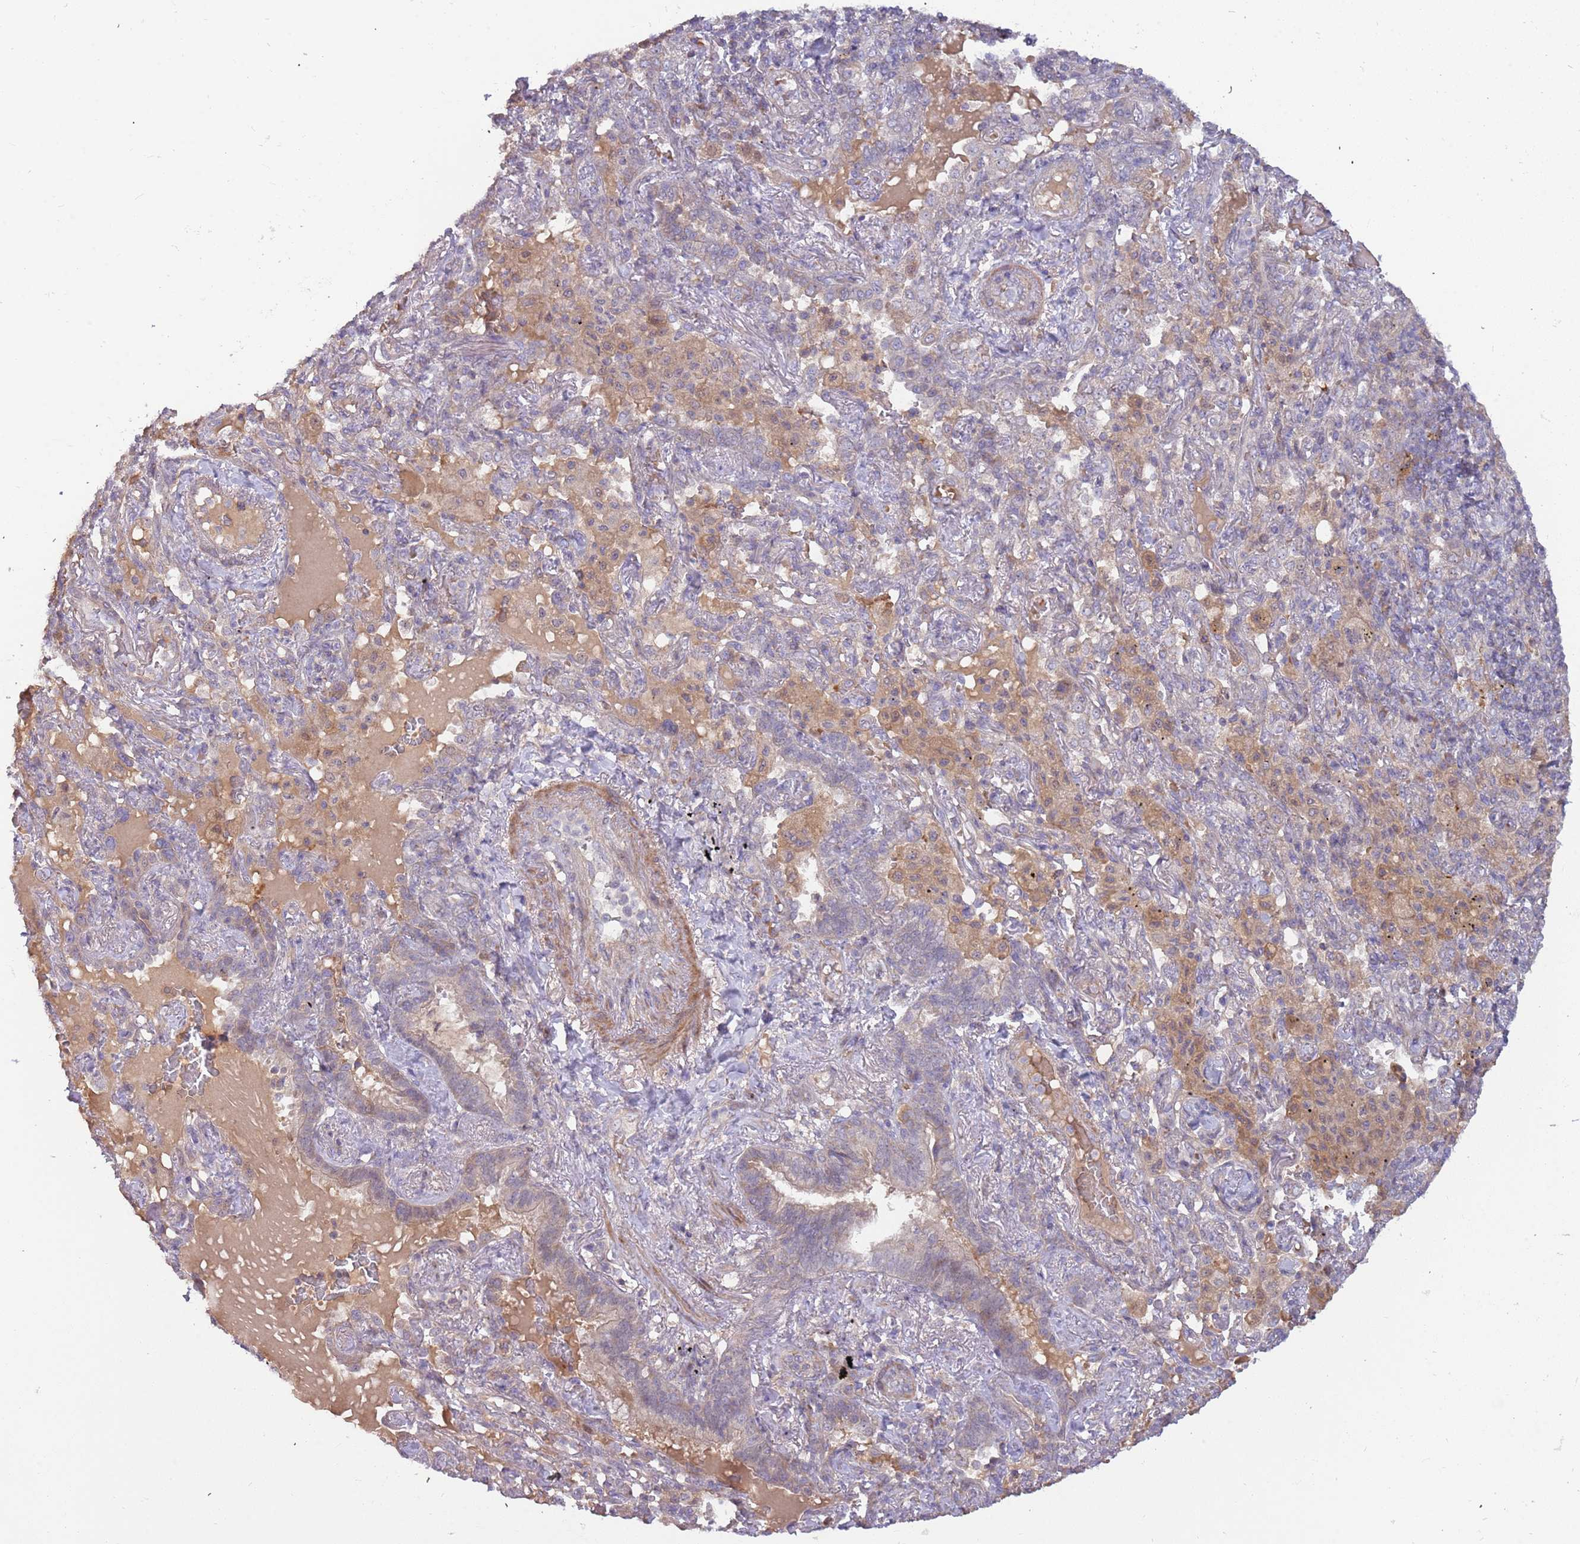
{"staining": {"intensity": "negative", "quantity": "none", "location": "none"}, "tissue": "lung cancer", "cell_type": "Tumor cells", "image_type": "cancer", "snomed": [{"axis": "morphology", "description": "Squamous cell carcinoma, NOS"}, {"axis": "topography", "description": "Lung"}], "caption": "Lung cancer was stained to show a protein in brown. There is no significant staining in tumor cells. Nuclei are stained in blue.", "gene": "TRAPPC6B", "patient": {"sex": "female", "age": 70}}